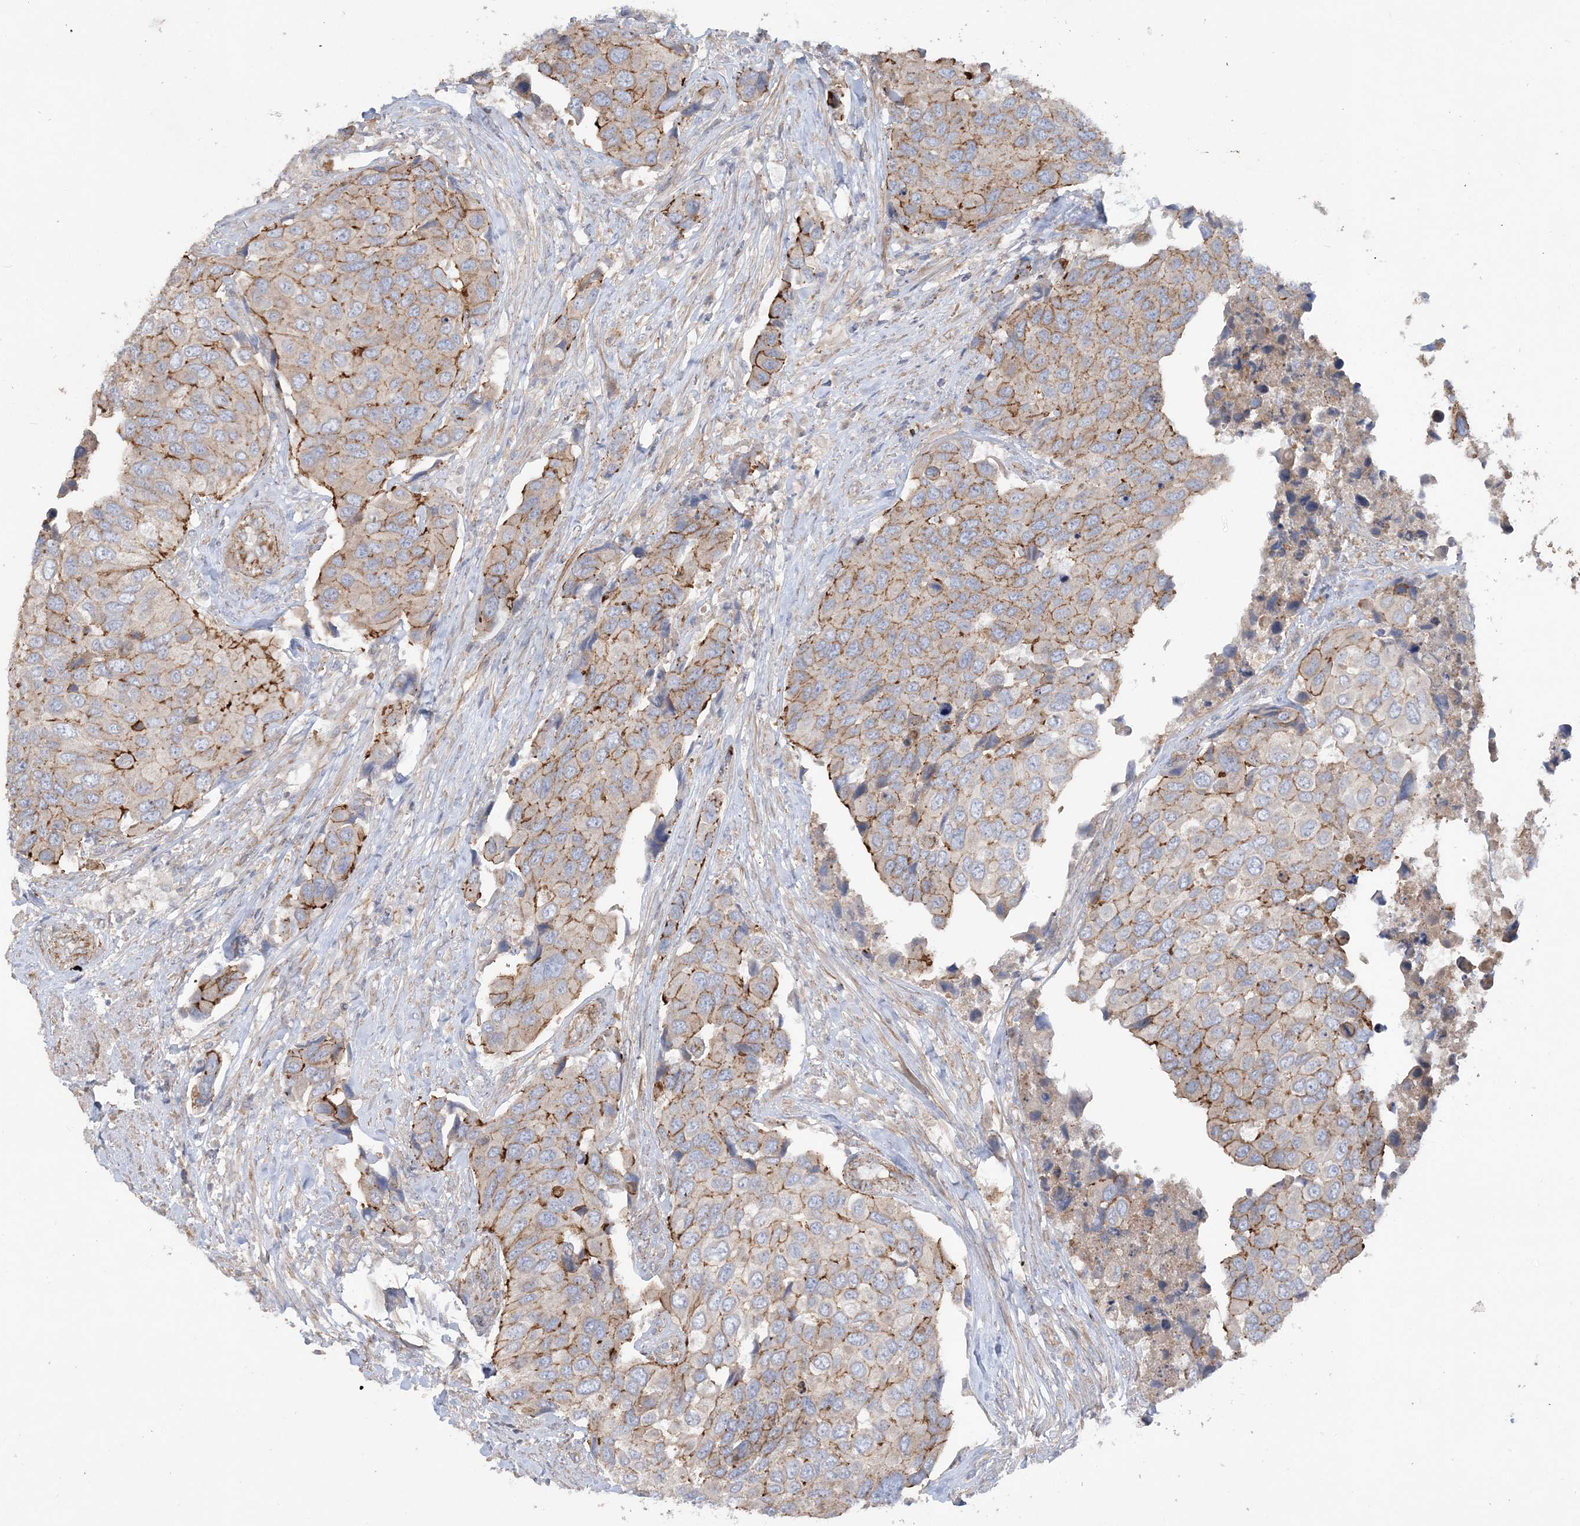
{"staining": {"intensity": "moderate", "quantity": ">75%", "location": "cytoplasmic/membranous"}, "tissue": "urothelial cancer", "cell_type": "Tumor cells", "image_type": "cancer", "snomed": [{"axis": "morphology", "description": "Urothelial carcinoma, High grade"}, {"axis": "topography", "description": "Urinary bladder"}], "caption": "The histopathology image reveals staining of high-grade urothelial carcinoma, revealing moderate cytoplasmic/membranous protein positivity (brown color) within tumor cells.", "gene": "PIGC", "patient": {"sex": "male", "age": 74}}